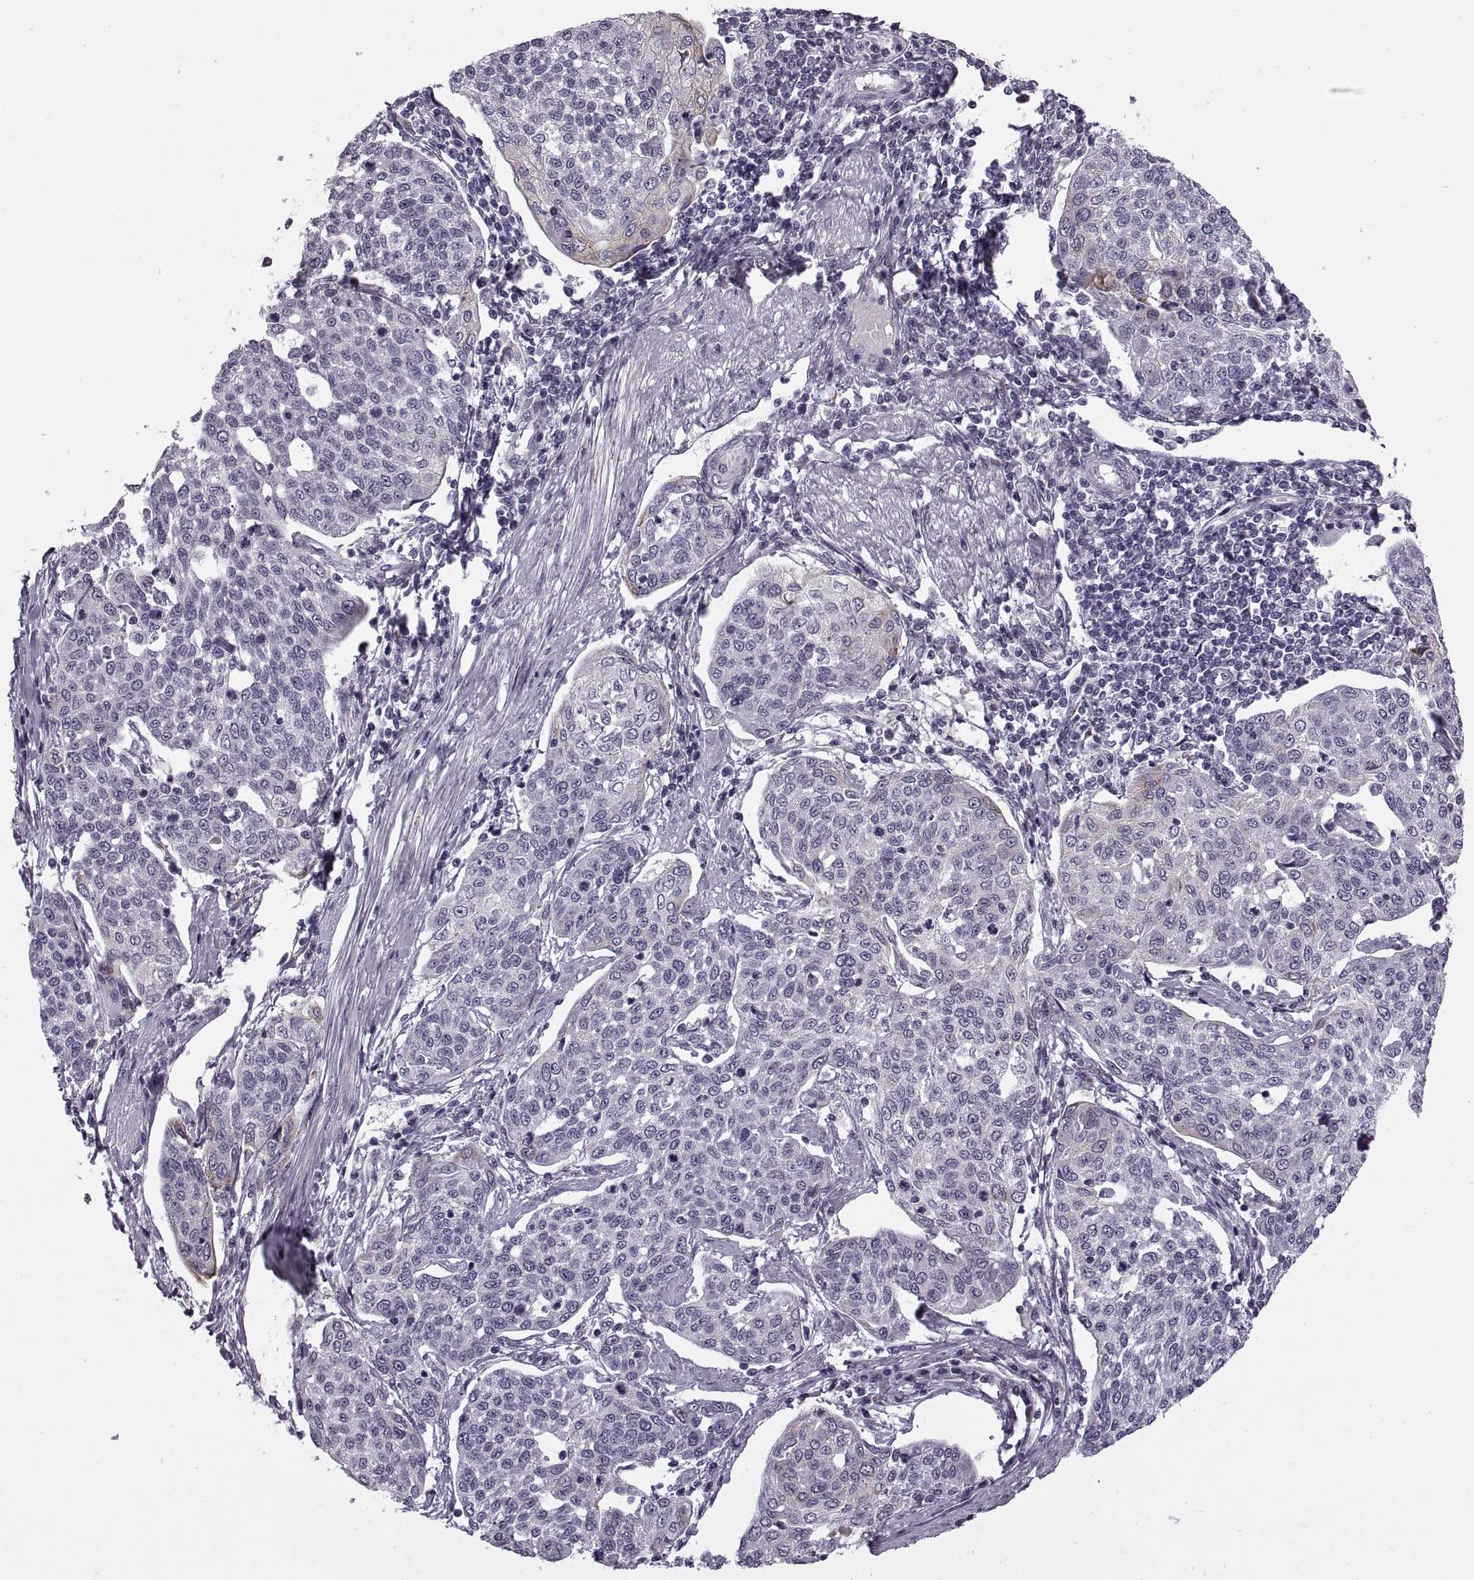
{"staining": {"intensity": "negative", "quantity": "none", "location": "none"}, "tissue": "cervical cancer", "cell_type": "Tumor cells", "image_type": "cancer", "snomed": [{"axis": "morphology", "description": "Squamous cell carcinoma, NOS"}, {"axis": "topography", "description": "Cervix"}], "caption": "This is a image of IHC staining of cervical cancer, which shows no staining in tumor cells. The staining was performed using DAB (3,3'-diaminobenzidine) to visualize the protein expression in brown, while the nuclei were stained in blue with hematoxylin (Magnification: 20x).", "gene": "PRSS37", "patient": {"sex": "female", "age": 34}}